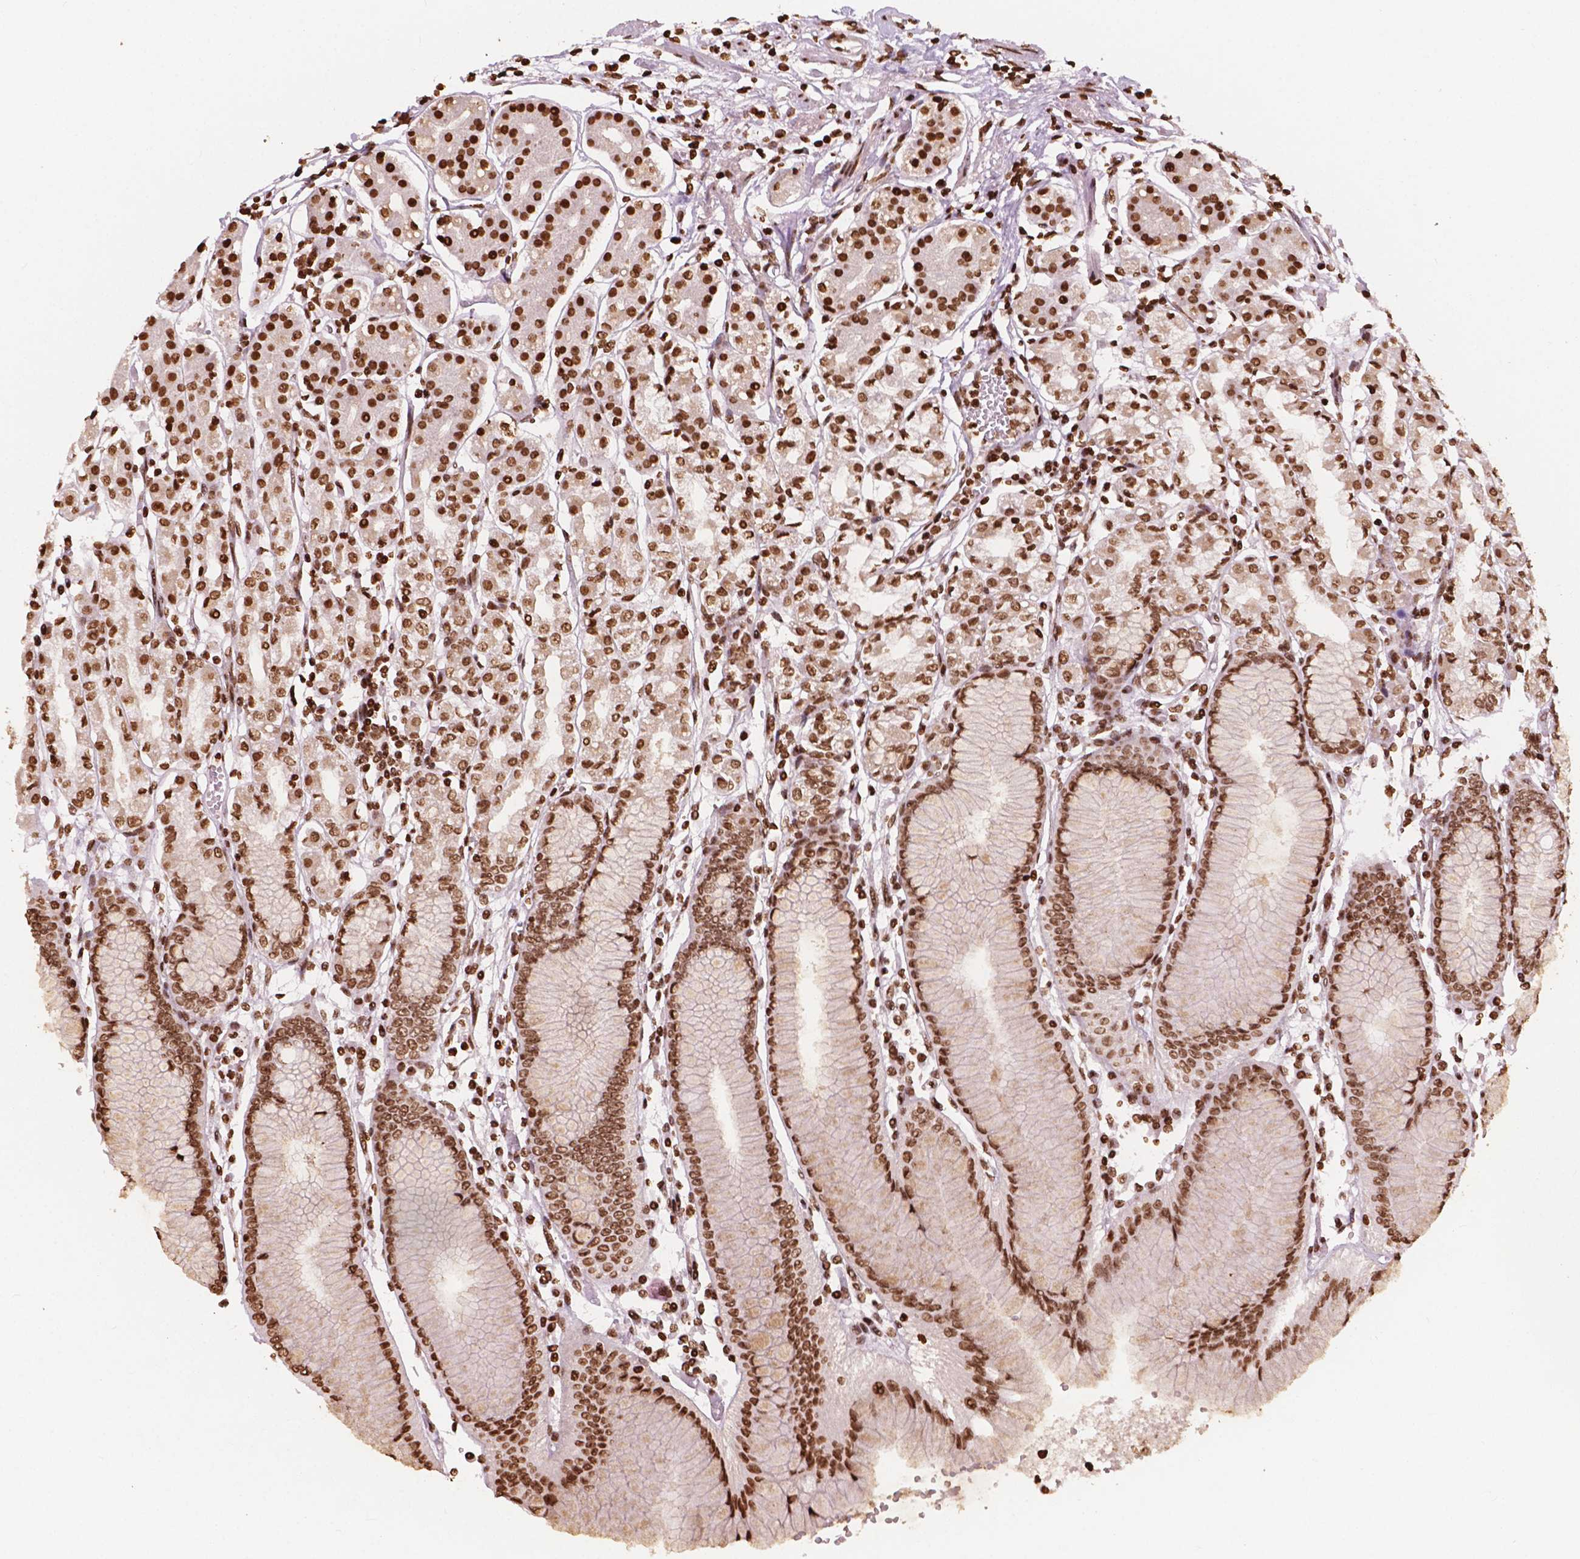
{"staining": {"intensity": "strong", "quantity": ">75%", "location": "nuclear"}, "tissue": "stomach", "cell_type": "Glandular cells", "image_type": "normal", "snomed": [{"axis": "morphology", "description": "Normal tissue, NOS"}, {"axis": "topography", "description": "Skeletal muscle"}, {"axis": "topography", "description": "Stomach"}], "caption": "Strong nuclear staining is present in about >75% of glandular cells in benign stomach.", "gene": "H3C7", "patient": {"sex": "female", "age": 57}}